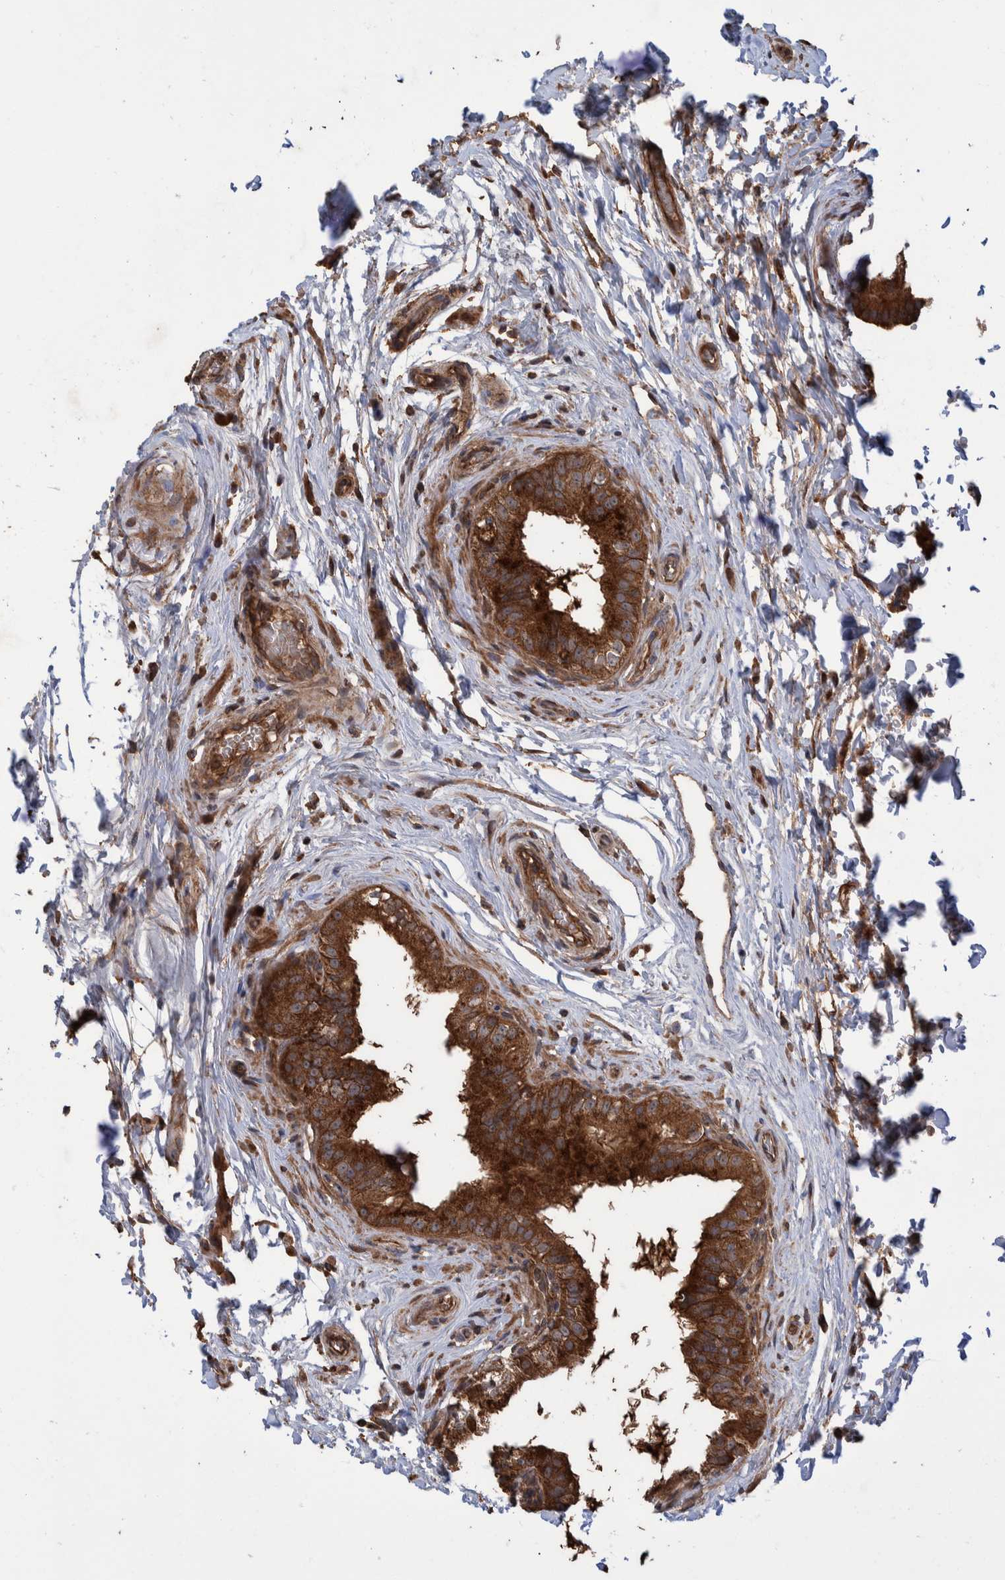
{"staining": {"intensity": "strong", "quantity": ">75%", "location": "cytoplasmic/membranous"}, "tissue": "epididymis", "cell_type": "Glandular cells", "image_type": "normal", "snomed": [{"axis": "morphology", "description": "Normal tissue, NOS"}, {"axis": "topography", "description": "Testis"}, {"axis": "topography", "description": "Epididymis"}], "caption": "Protein expression analysis of normal human epididymis reveals strong cytoplasmic/membranous staining in about >75% of glandular cells.", "gene": "VBP1", "patient": {"sex": "male", "age": 36}}